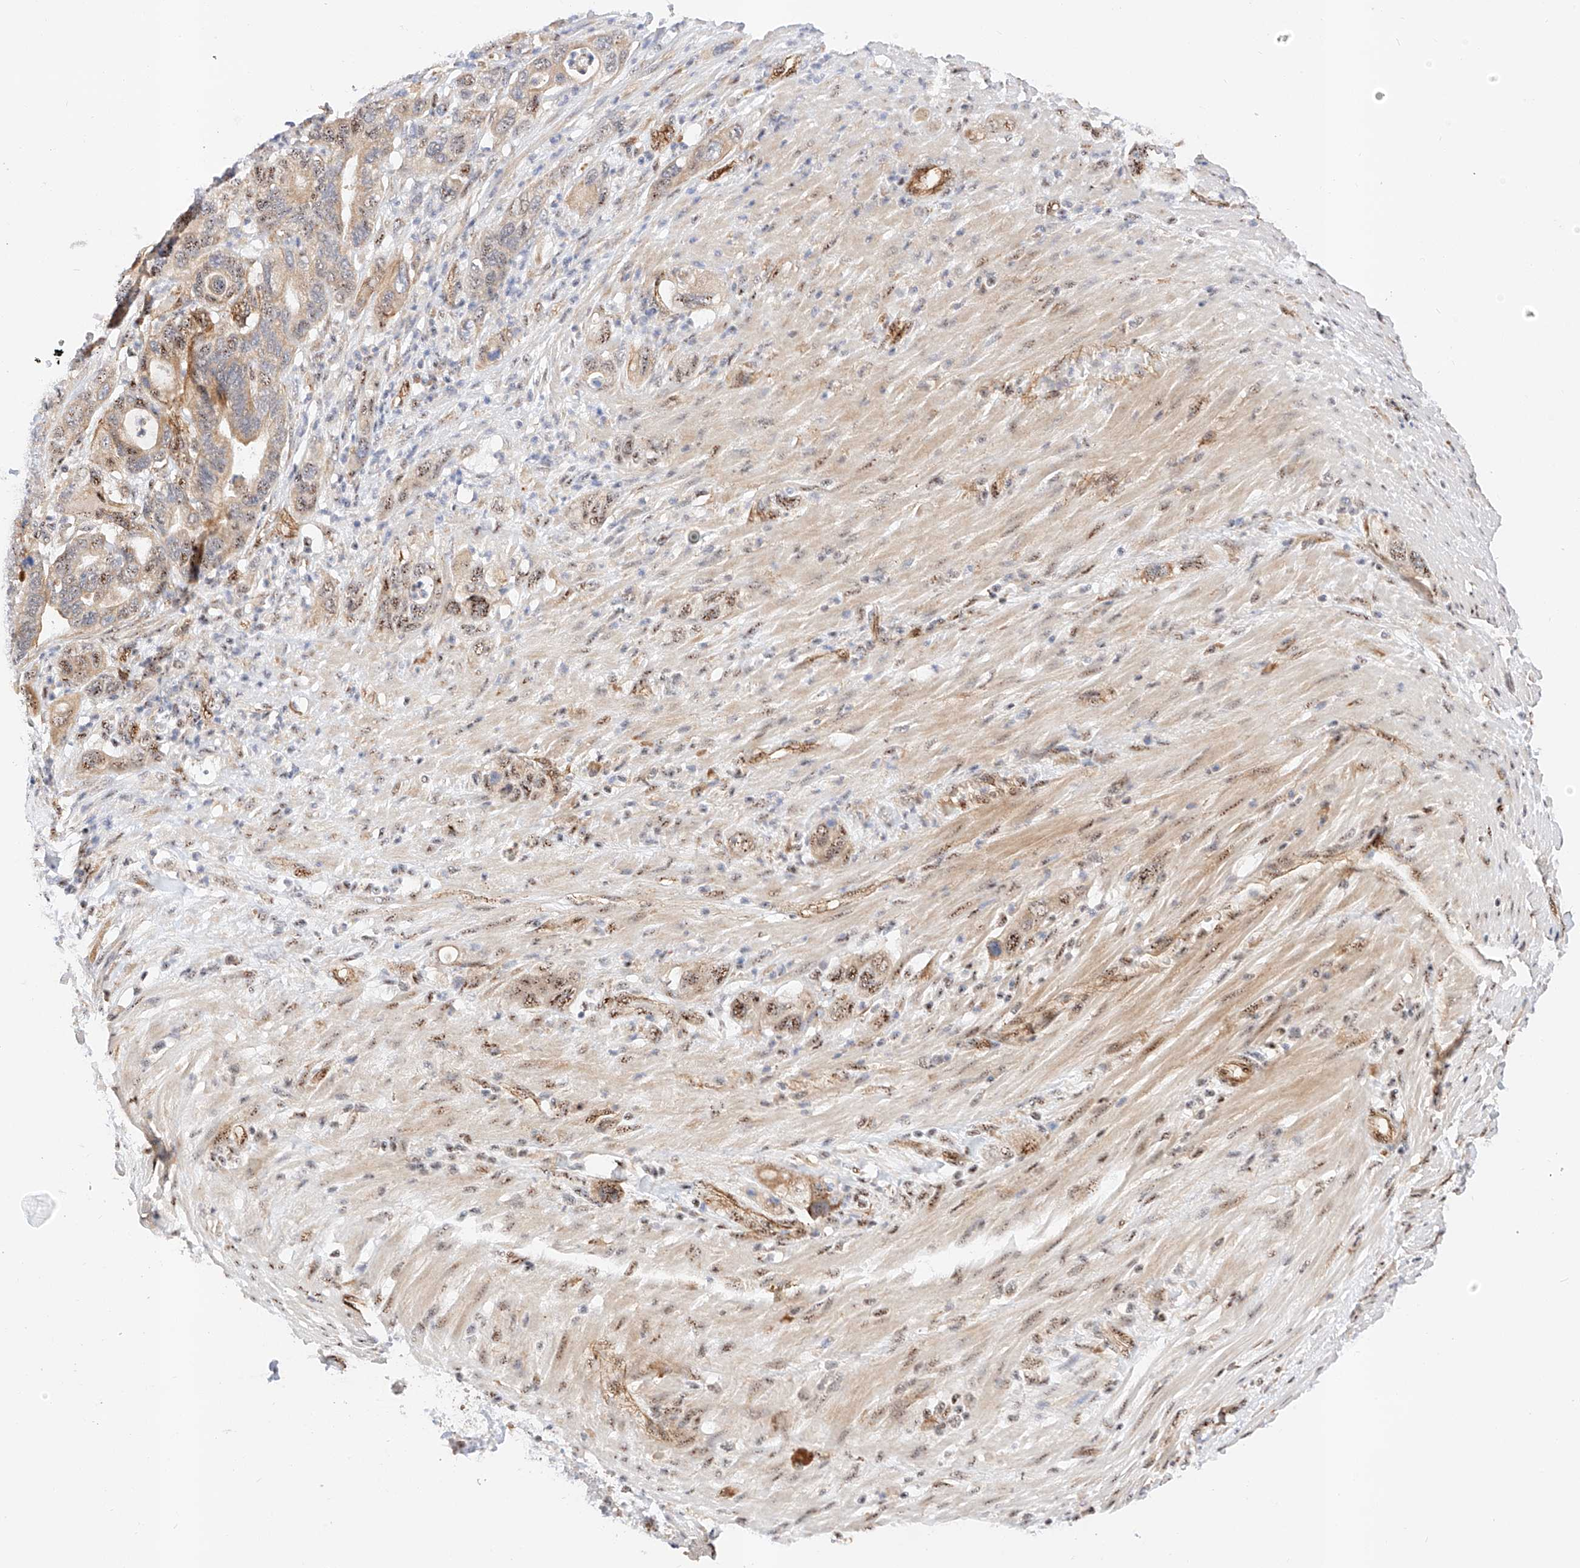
{"staining": {"intensity": "moderate", "quantity": "25%-75%", "location": "cytoplasmic/membranous,nuclear"}, "tissue": "pancreatic cancer", "cell_type": "Tumor cells", "image_type": "cancer", "snomed": [{"axis": "morphology", "description": "Adenocarcinoma, NOS"}, {"axis": "topography", "description": "Pancreas"}], "caption": "Pancreatic adenocarcinoma stained for a protein (brown) reveals moderate cytoplasmic/membranous and nuclear positive staining in approximately 25%-75% of tumor cells.", "gene": "ATXN7L2", "patient": {"sex": "female", "age": 71}}